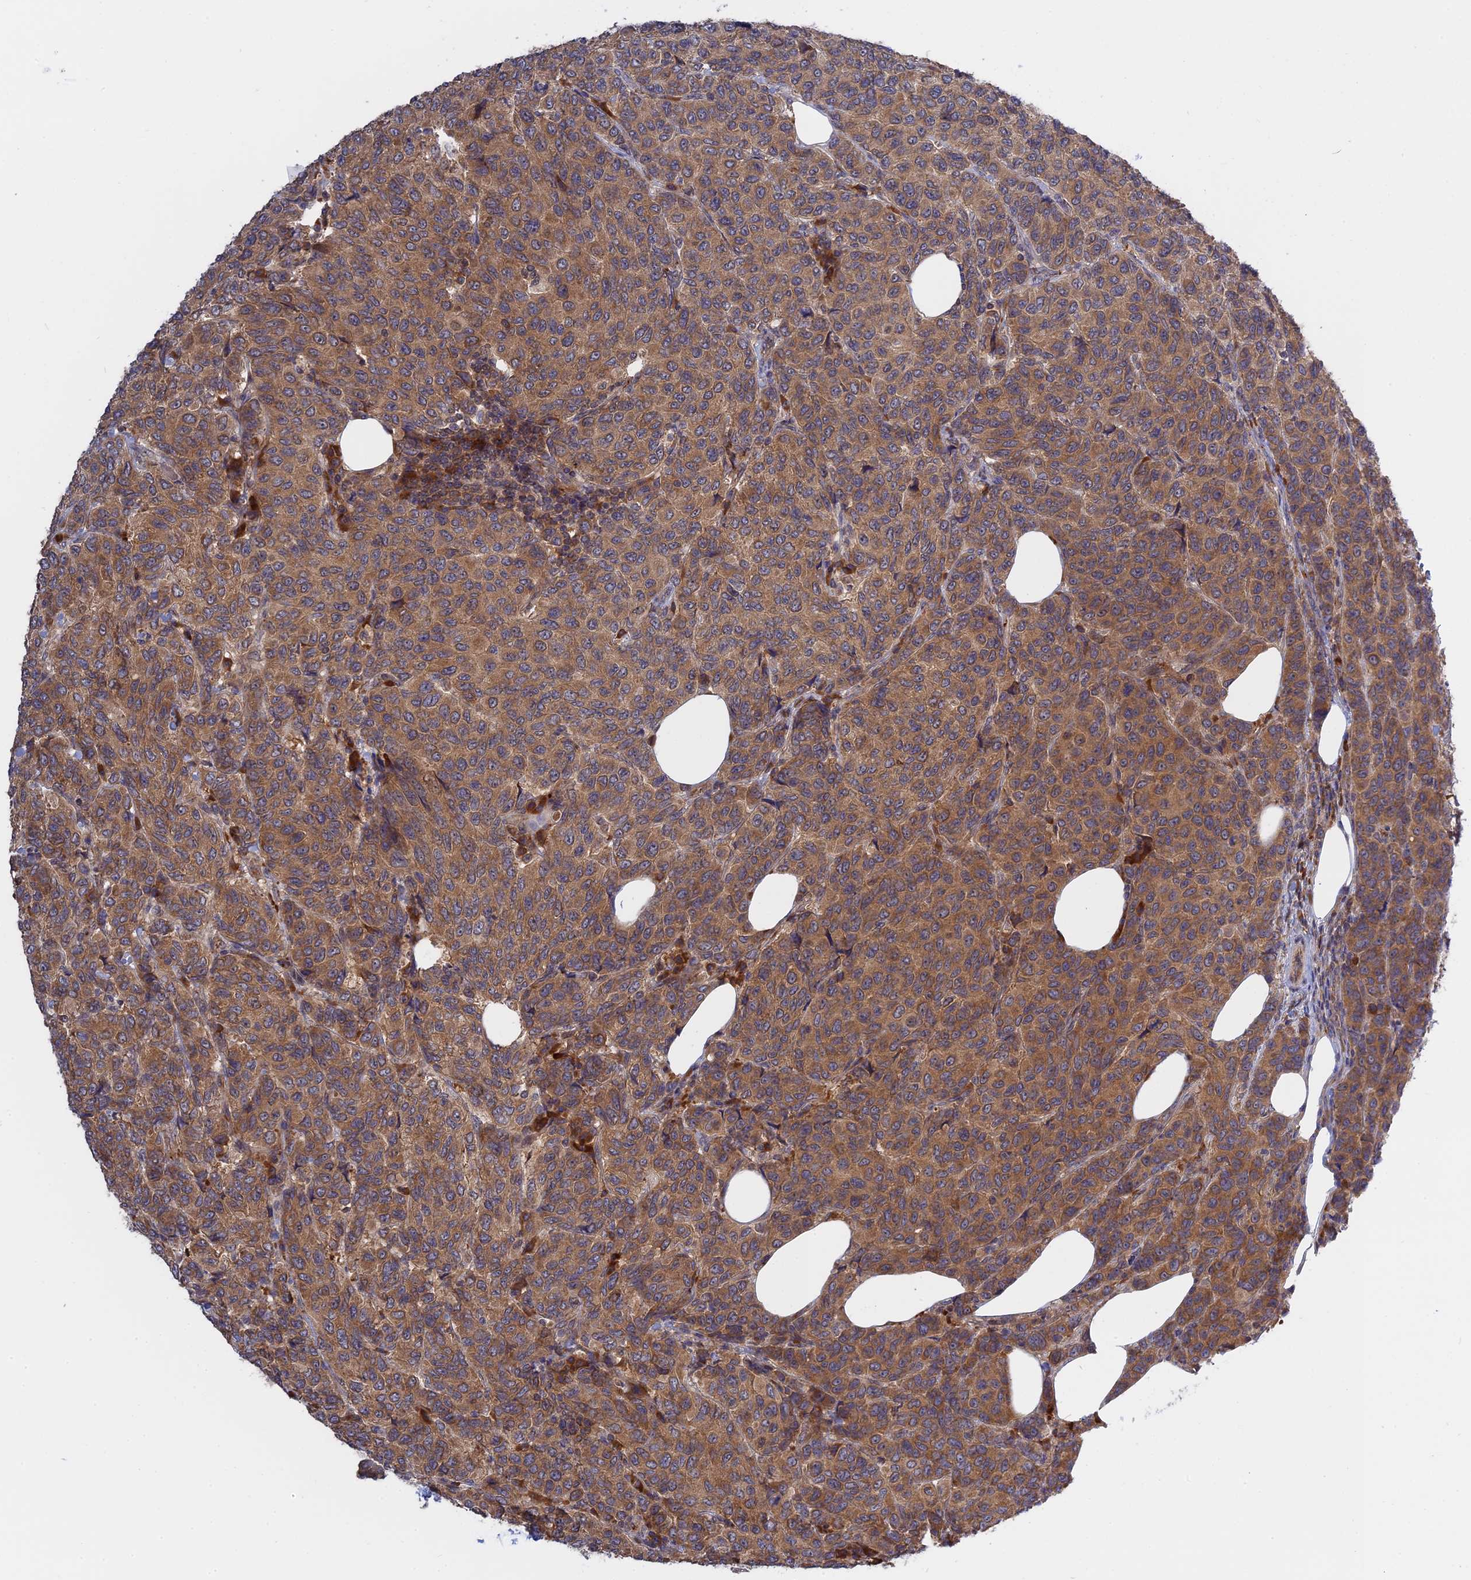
{"staining": {"intensity": "moderate", "quantity": ">75%", "location": "cytoplasmic/membranous"}, "tissue": "breast cancer", "cell_type": "Tumor cells", "image_type": "cancer", "snomed": [{"axis": "morphology", "description": "Duct carcinoma"}, {"axis": "topography", "description": "Breast"}], "caption": "A brown stain shows moderate cytoplasmic/membranous positivity of a protein in human intraductal carcinoma (breast) tumor cells. The staining was performed using DAB, with brown indicating positive protein expression. Nuclei are stained blue with hematoxylin.", "gene": "IL21R", "patient": {"sex": "female", "age": 55}}